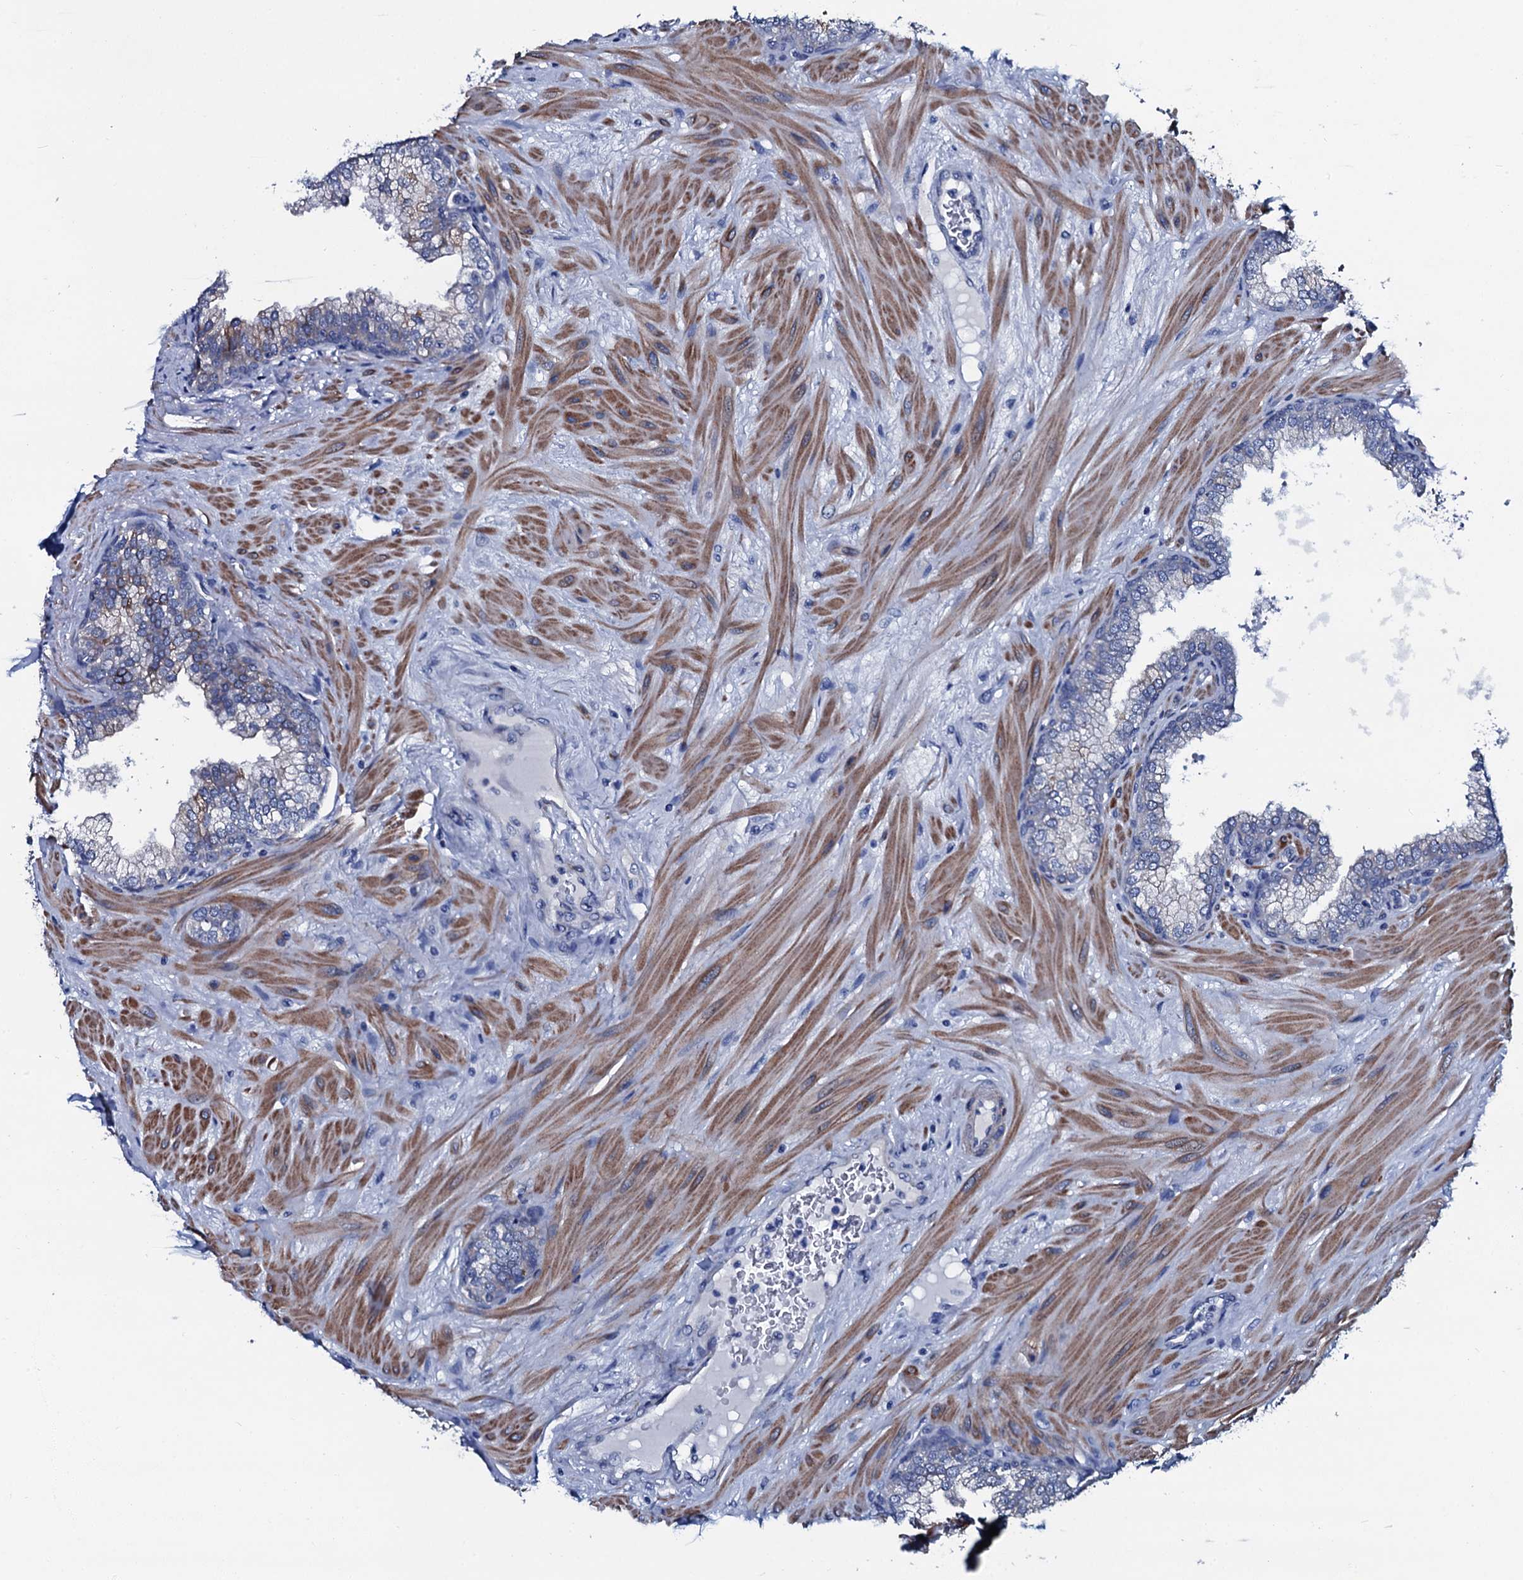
{"staining": {"intensity": "negative", "quantity": "none", "location": "none"}, "tissue": "prostate", "cell_type": "Glandular cells", "image_type": "normal", "snomed": [{"axis": "morphology", "description": "Normal tissue, NOS"}, {"axis": "topography", "description": "Prostate"}], "caption": "Immunohistochemistry micrograph of normal prostate stained for a protein (brown), which exhibits no positivity in glandular cells.", "gene": "GYS2", "patient": {"sex": "male", "age": 60}}